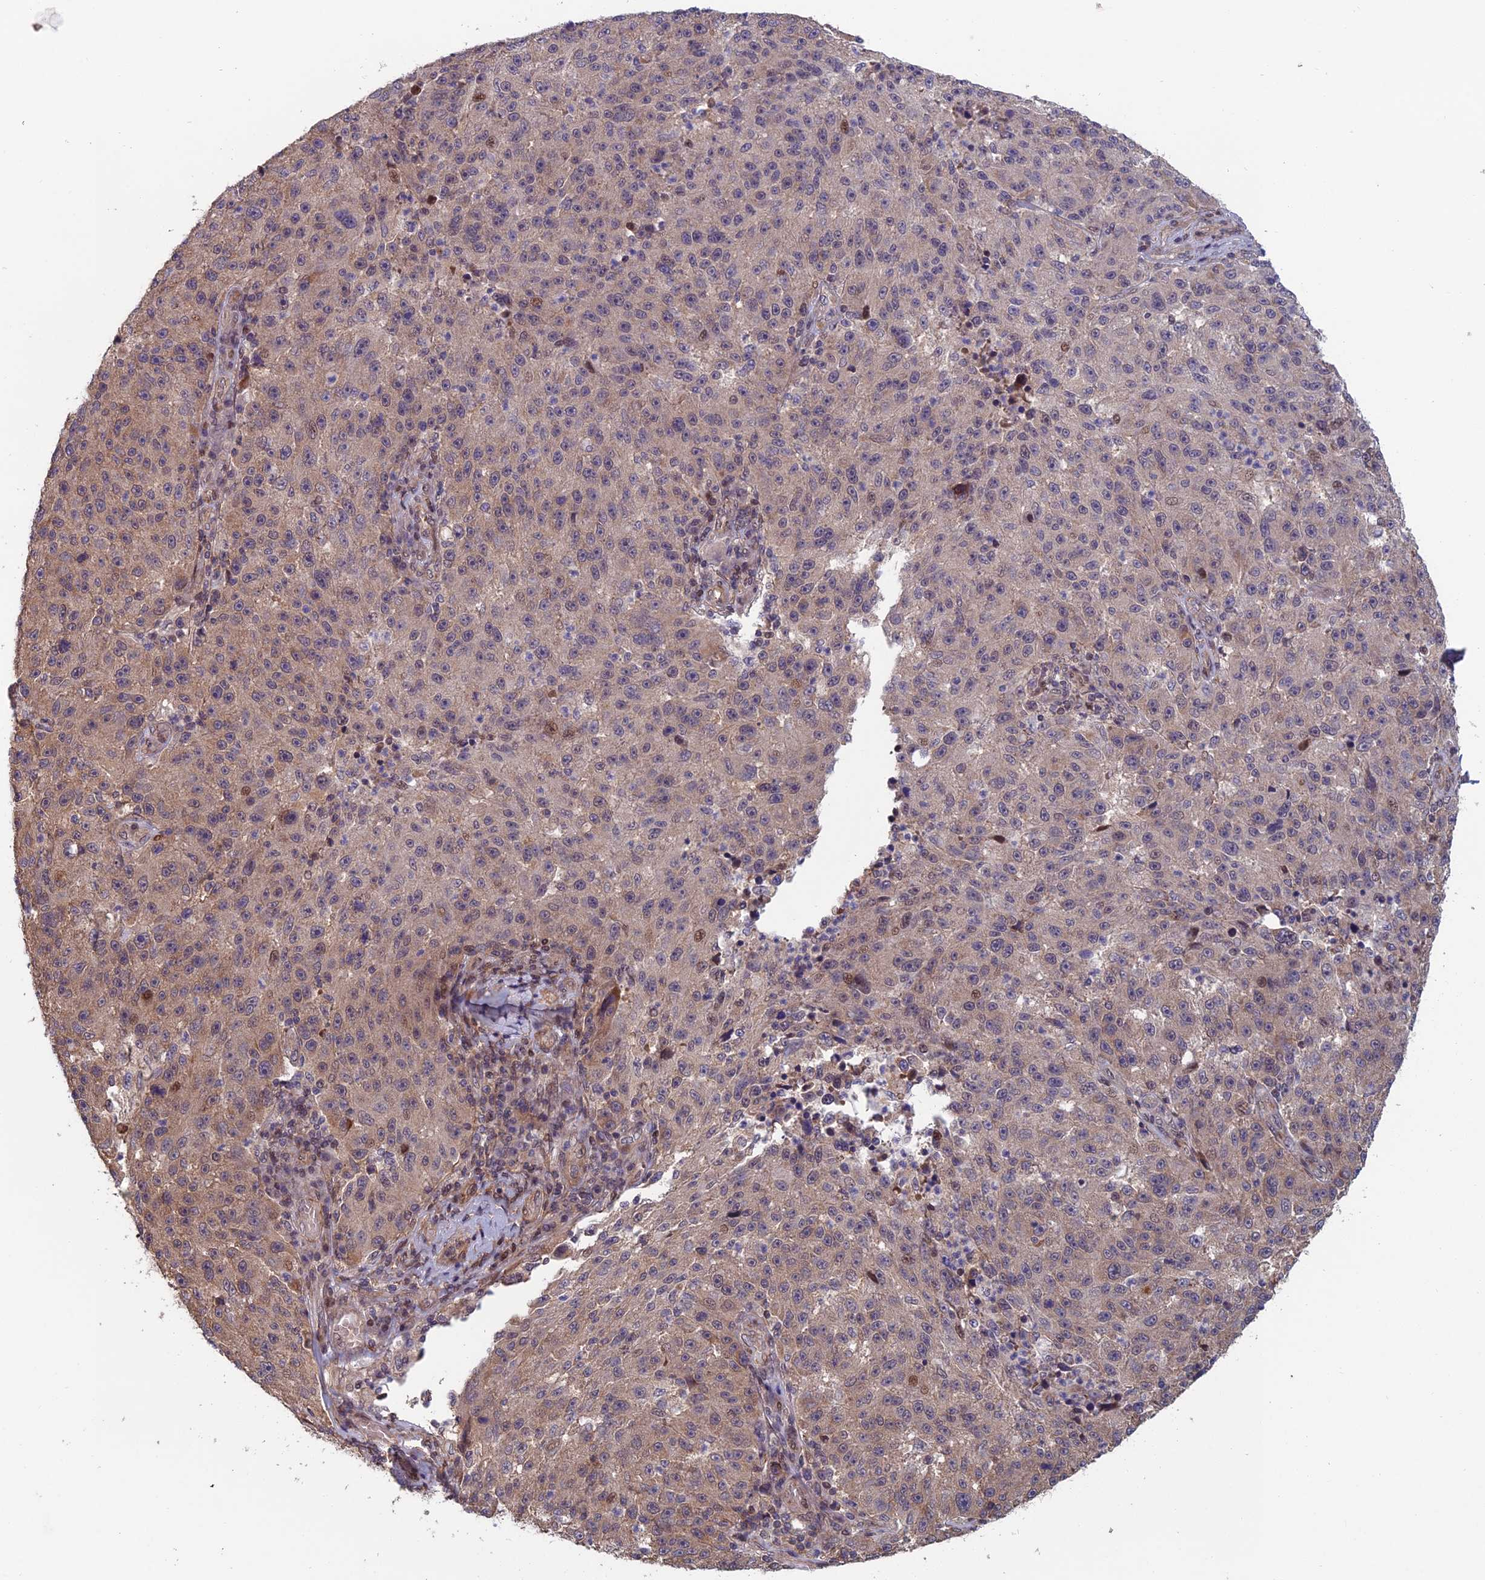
{"staining": {"intensity": "moderate", "quantity": "<25%", "location": "nuclear"}, "tissue": "melanoma", "cell_type": "Tumor cells", "image_type": "cancer", "snomed": [{"axis": "morphology", "description": "Malignant melanoma, NOS"}, {"axis": "topography", "description": "Skin"}], "caption": "A low amount of moderate nuclear positivity is appreciated in about <25% of tumor cells in malignant melanoma tissue. The staining was performed using DAB, with brown indicating positive protein expression. Nuclei are stained blue with hematoxylin.", "gene": "CCDC183", "patient": {"sex": "male", "age": 53}}